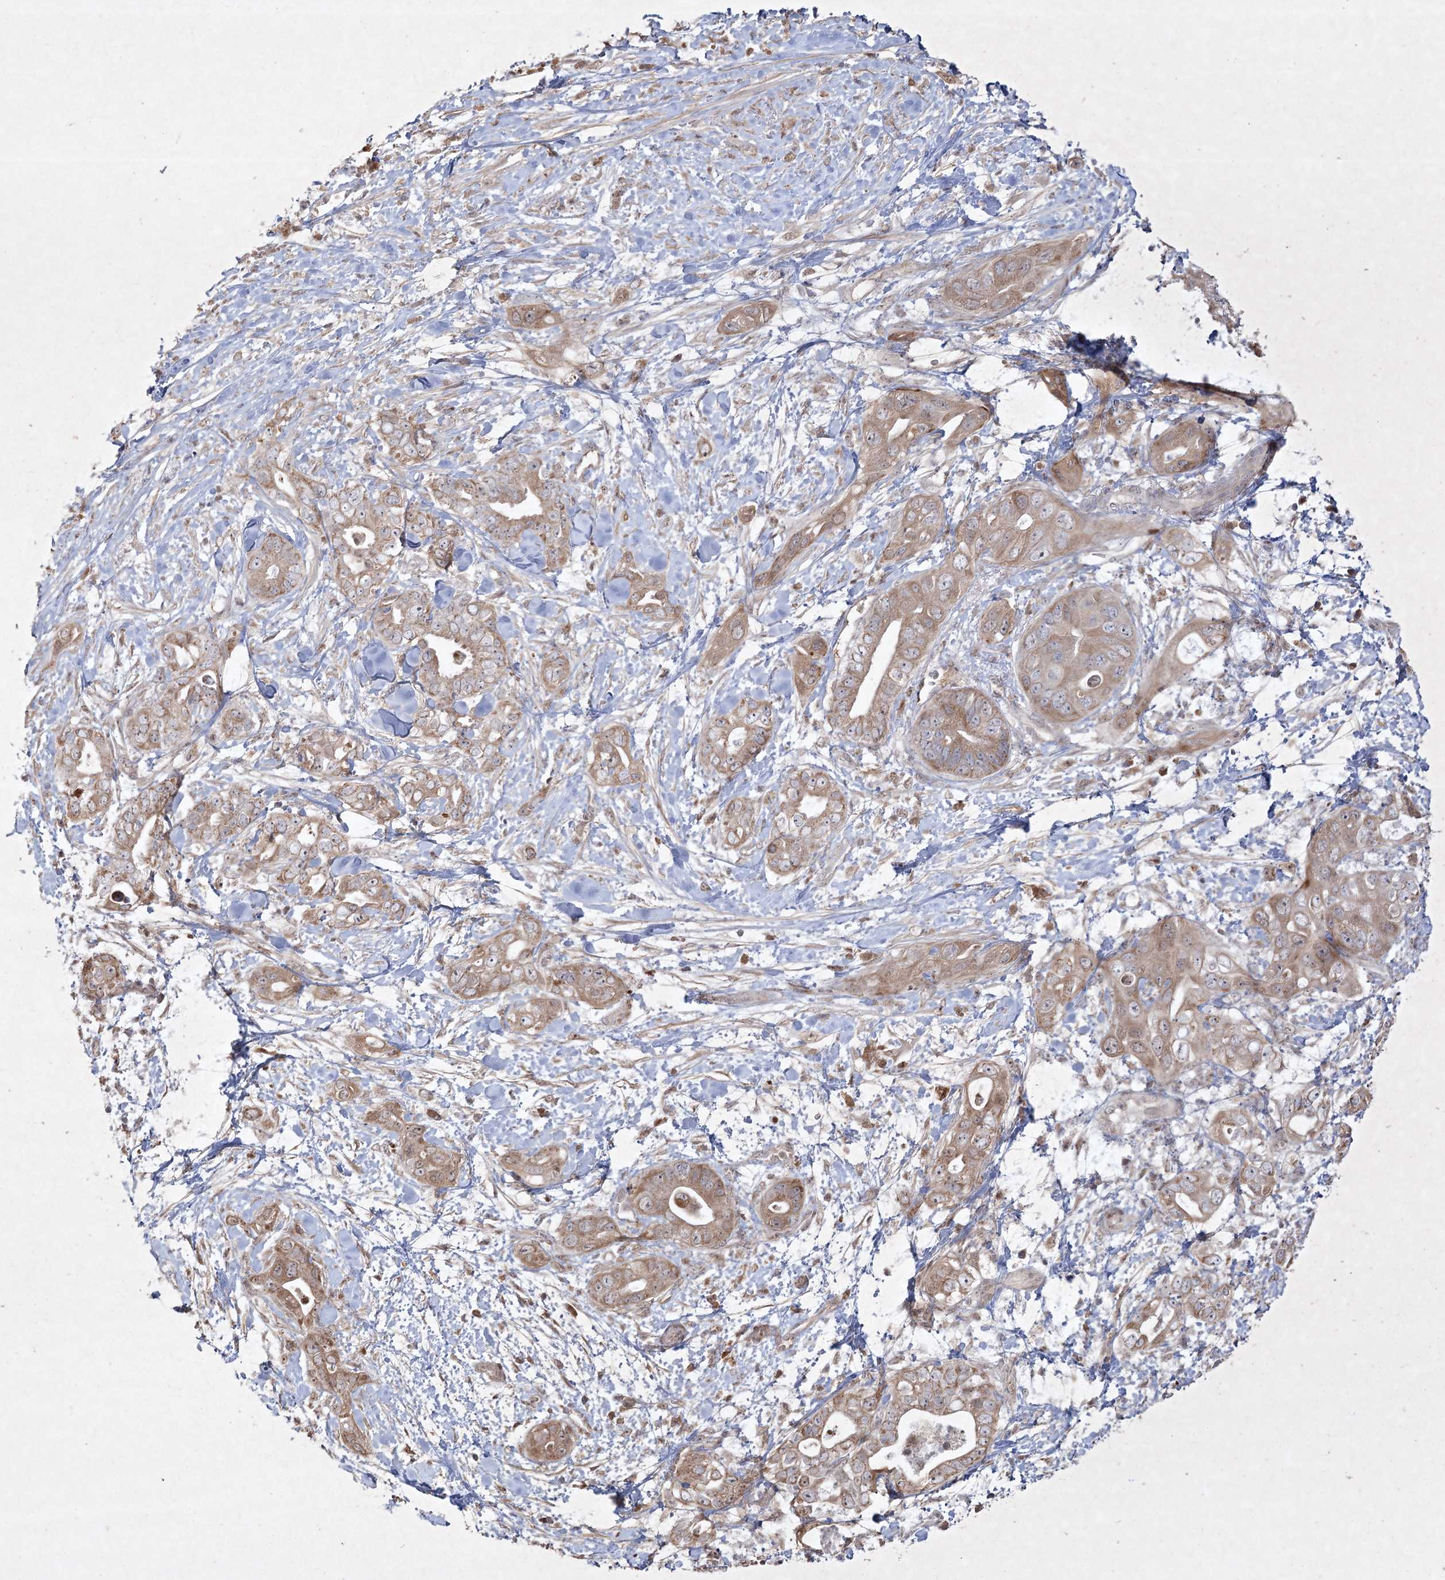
{"staining": {"intensity": "moderate", "quantity": ">75%", "location": "cytoplasmic/membranous"}, "tissue": "pancreatic cancer", "cell_type": "Tumor cells", "image_type": "cancer", "snomed": [{"axis": "morphology", "description": "Adenocarcinoma, NOS"}, {"axis": "topography", "description": "Pancreas"}], "caption": "Human pancreatic cancer stained for a protein (brown) displays moderate cytoplasmic/membranous positive expression in approximately >75% of tumor cells.", "gene": "KBTBD4", "patient": {"sex": "female", "age": 78}}